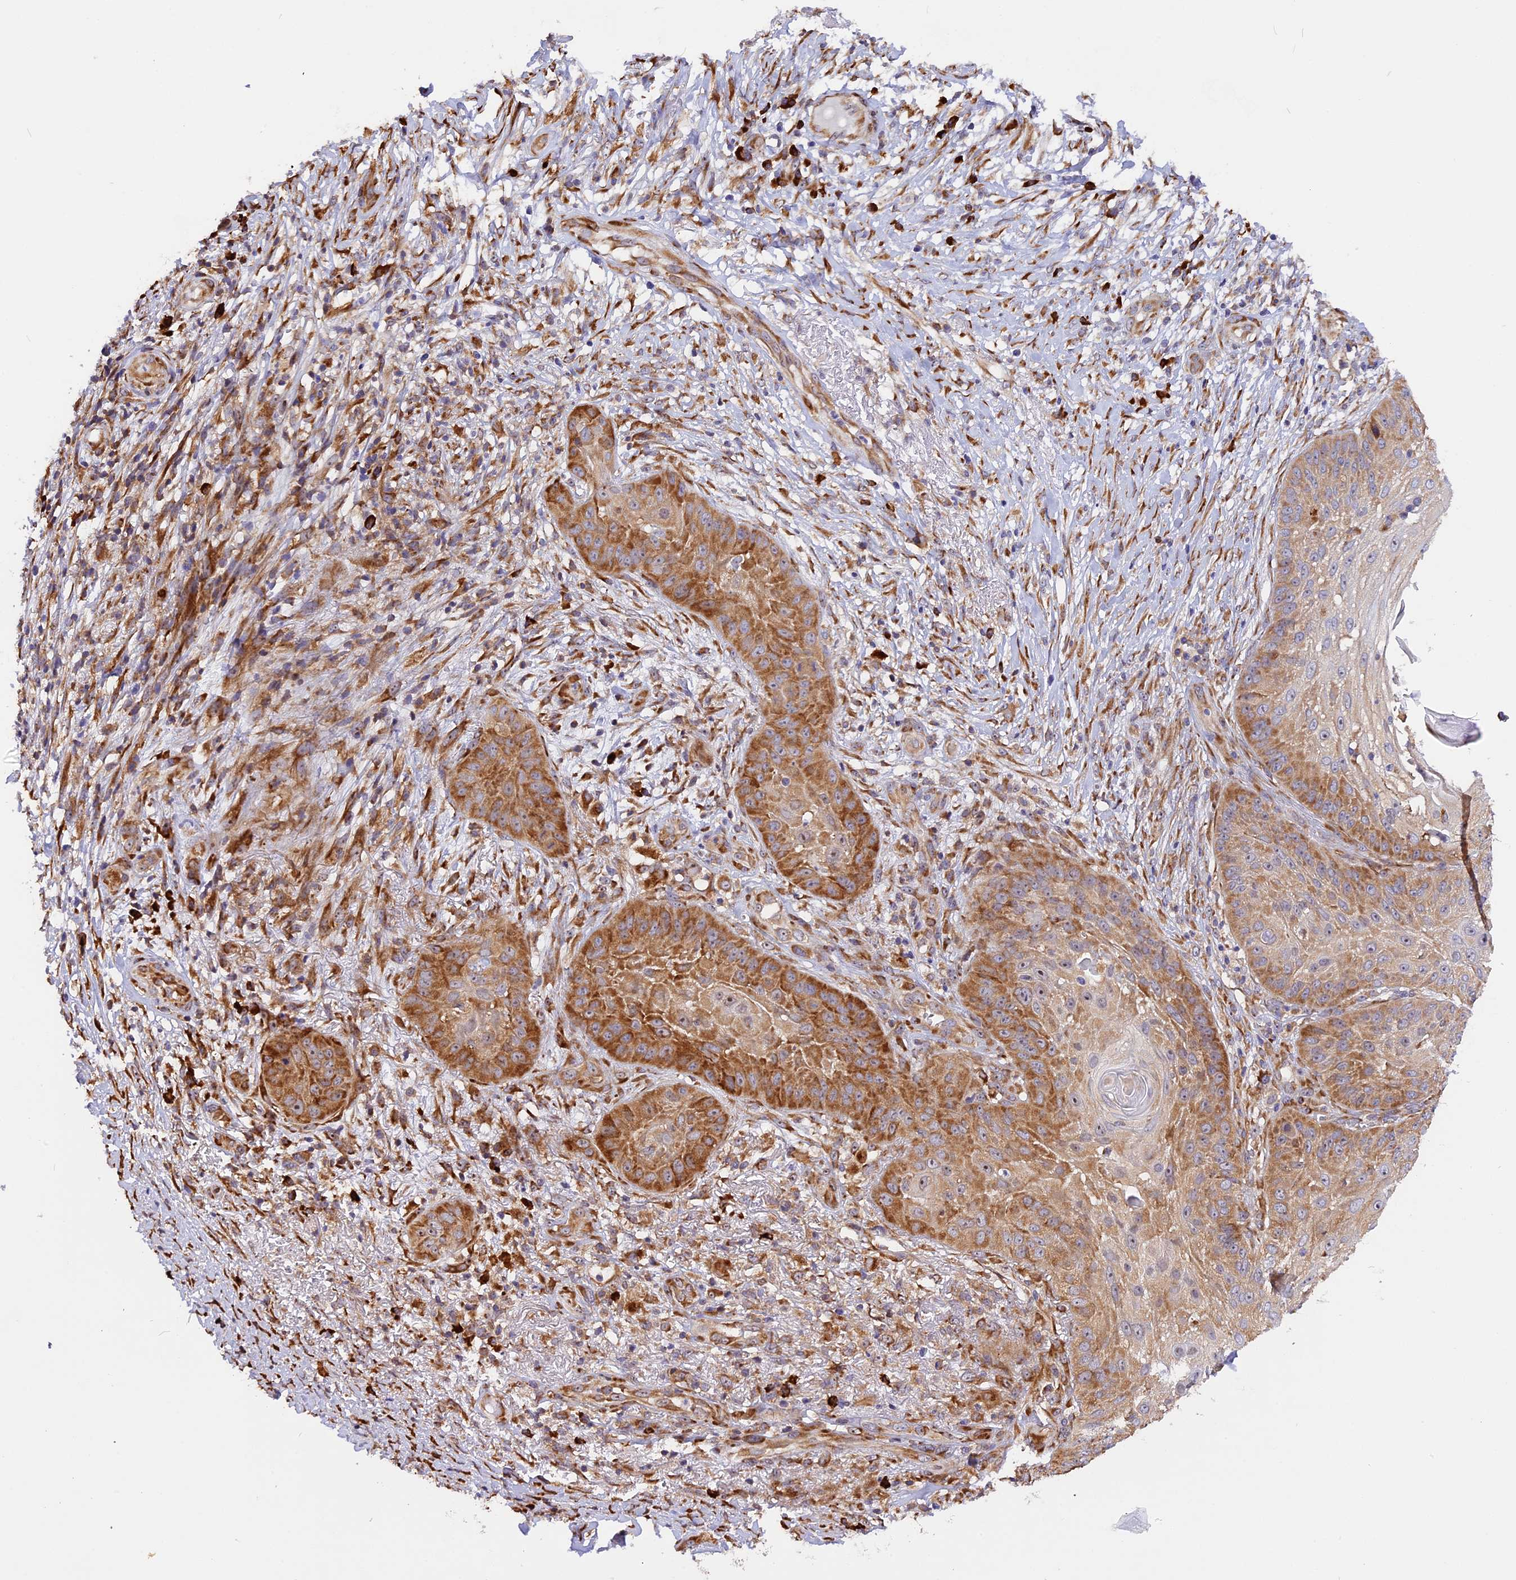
{"staining": {"intensity": "moderate", "quantity": ">75%", "location": "cytoplasmic/membranous"}, "tissue": "skin cancer", "cell_type": "Tumor cells", "image_type": "cancer", "snomed": [{"axis": "morphology", "description": "Squamous cell carcinoma, NOS"}, {"axis": "topography", "description": "Skin"}], "caption": "Immunohistochemistry (IHC) of squamous cell carcinoma (skin) shows medium levels of moderate cytoplasmic/membranous positivity in approximately >75% of tumor cells.", "gene": "GNPTAB", "patient": {"sex": "male", "age": 70}}